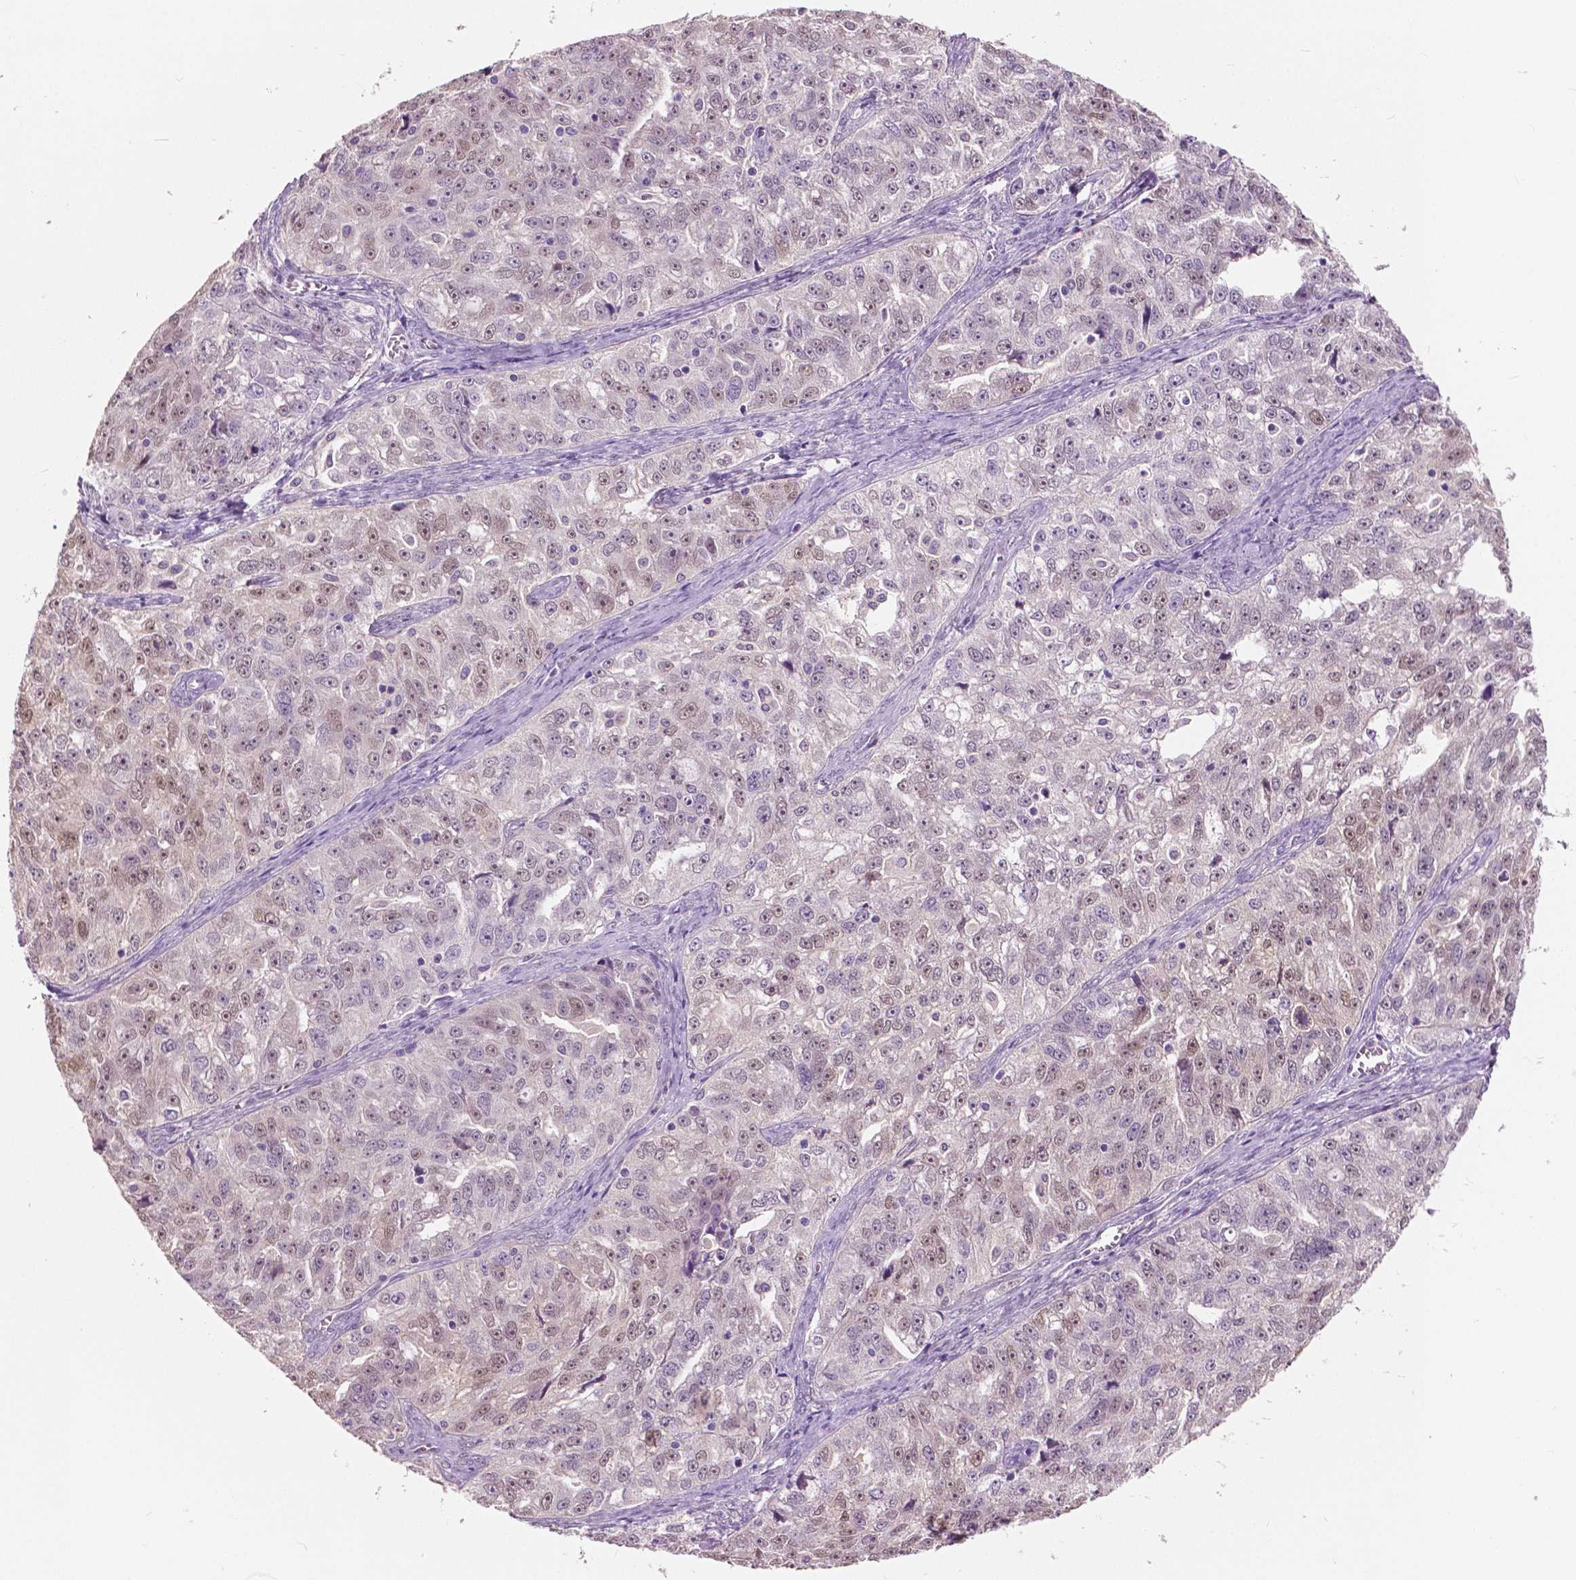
{"staining": {"intensity": "weak", "quantity": "25%-75%", "location": "nuclear"}, "tissue": "ovarian cancer", "cell_type": "Tumor cells", "image_type": "cancer", "snomed": [{"axis": "morphology", "description": "Cystadenocarcinoma, serous, NOS"}, {"axis": "topography", "description": "Ovary"}], "caption": "Immunohistochemistry staining of ovarian cancer, which displays low levels of weak nuclear staining in approximately 25%-75% of tumor cells indicating weak nuclear protein expression. The staining was performed using DAB (brown) for protein detection and nuclei were counterstained in hematoxylin (blue).", "gene": "TKFC", "patient": {"sex": "female", "age": 51}}